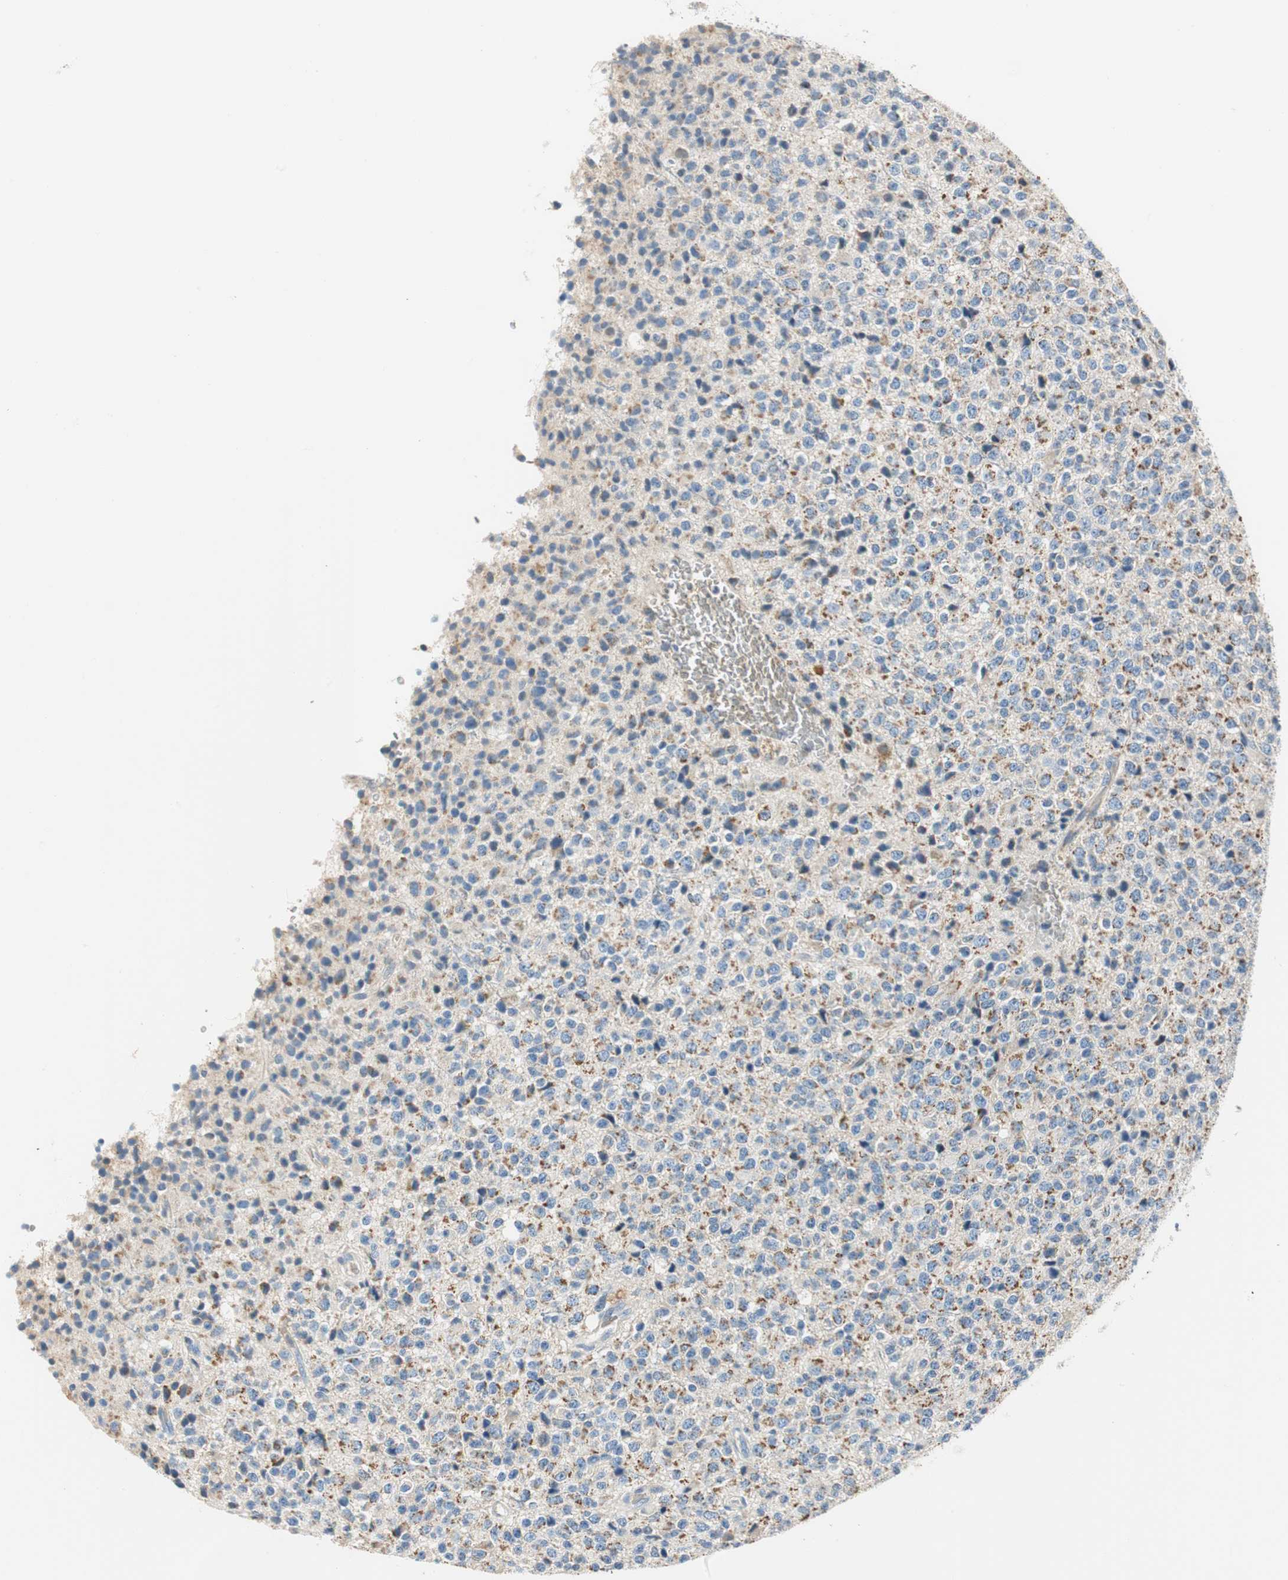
{"staining": {"intensity": "moderate", "quantity": "25%-75%", "location": "cytoplasmic/membranous"}, "tissue": "glioma", "cell_type": "Tumor cells", "image_type": "cancer", "snomed": [{"axis": "morphology", "description": "Glioma, malignant, High grade"}, {"axis": "topography", "description": "pancreas cauda"}], "caption": "Protein analysis of glioma tissue exhibits moderate cytoplasmic/membranous staining in about 25%-75% of tumor cells. The staining was performed using DAB, with brown indicating positive protein expression. Nuclei are stained blue with hematoxylin.", "gene": "RORB", "patient": {"sex": "male", "age": 60}}